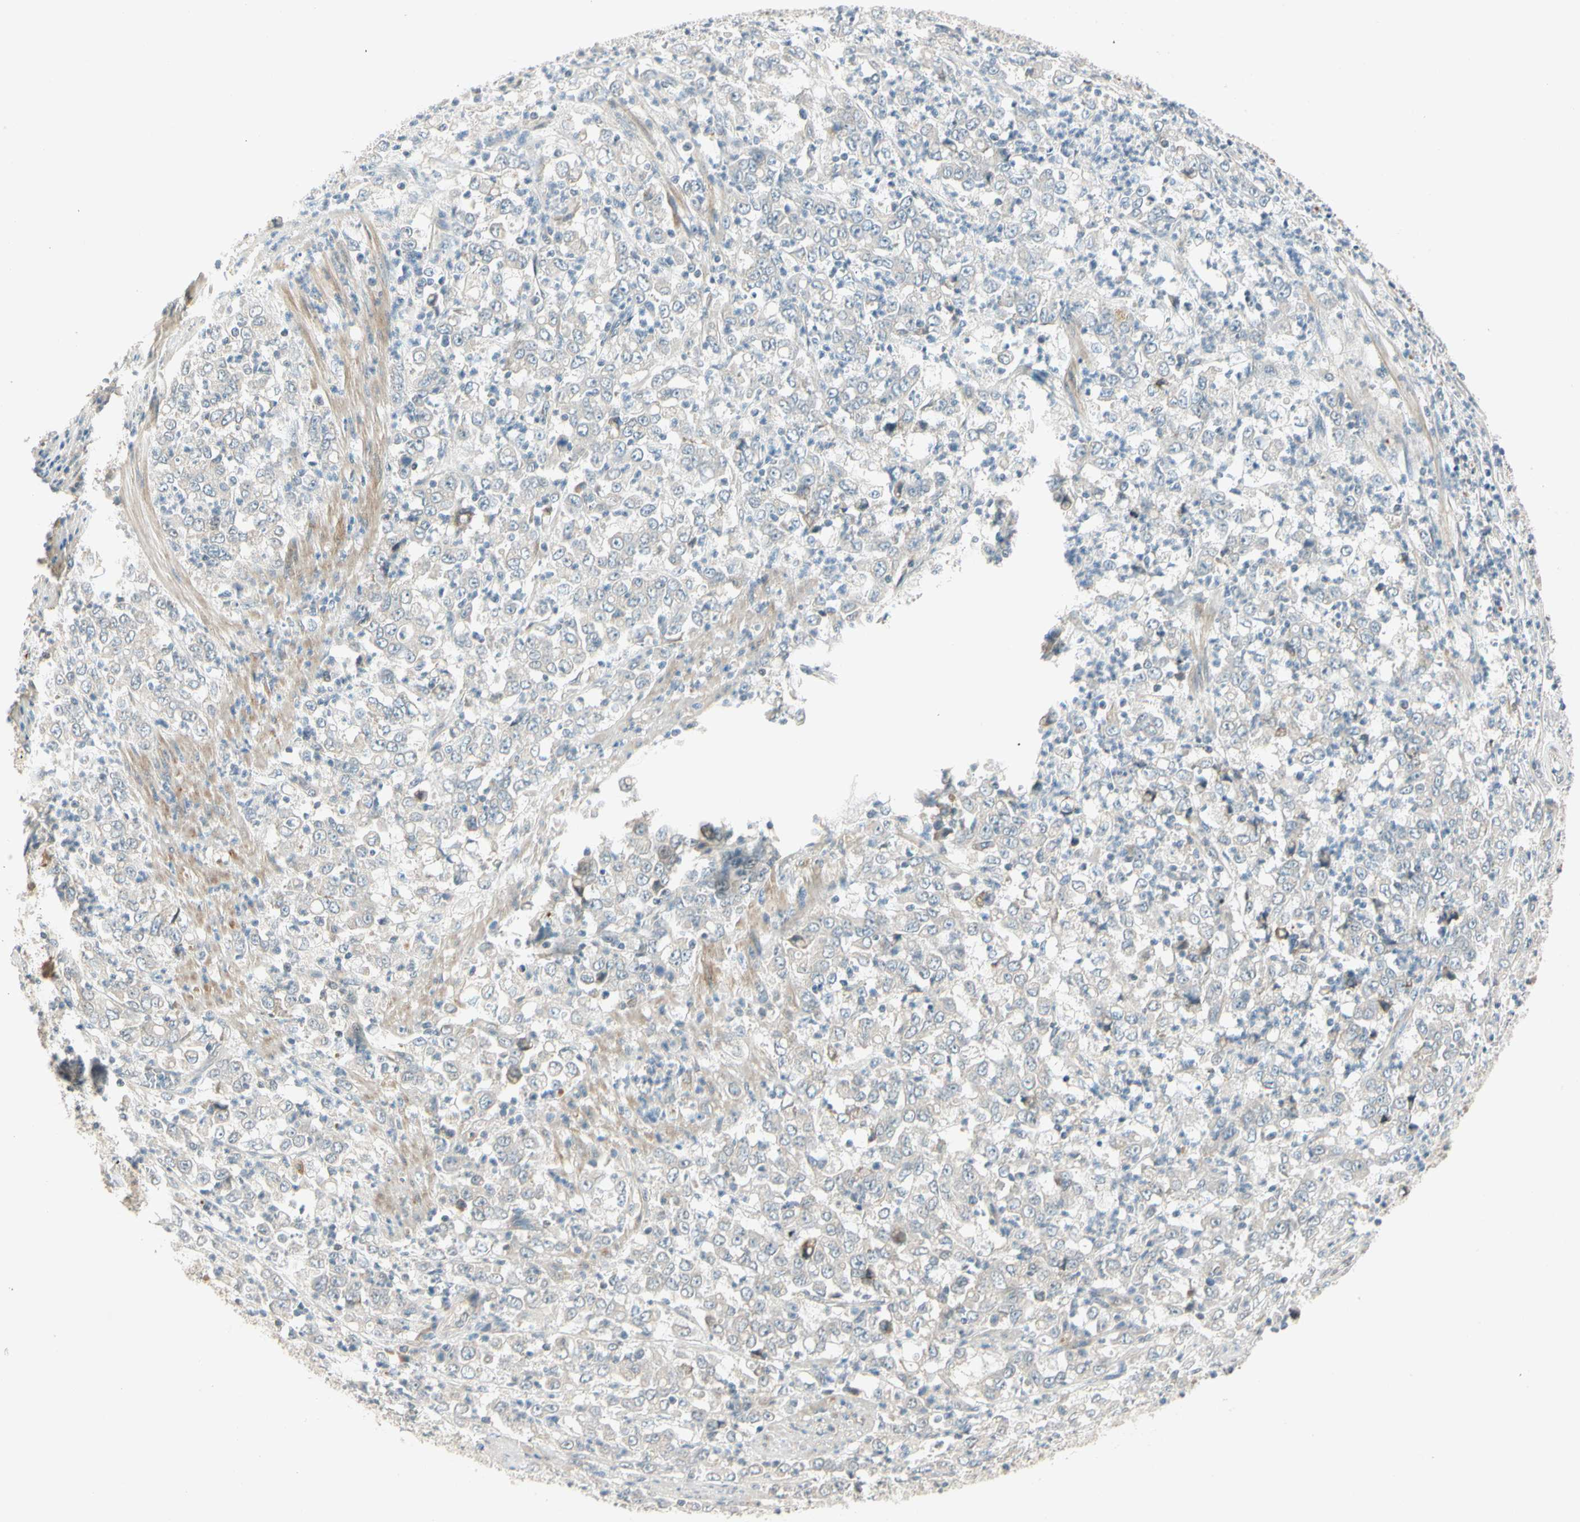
{"staining": {"intensity": "negative", "quantity": "none", "location": "none"}, "tissue": "stomach cancer", "cell_type": "Tumor cells", "image_type": "cancer", "snomed": [{"axis": "morphology", "description": "Adenocarcinoma, NOS"}, {"axis": "topography", "description": "Stomach, lower"}], "caption": "Immunohistochemistry photomicrograph of neoplastic tissue: stomach cancer stained with DAB reveals no significant protein positivity in tumor cells.", "gene": "PCDHB15", "patient": {"sex": "female", "age": 71}}